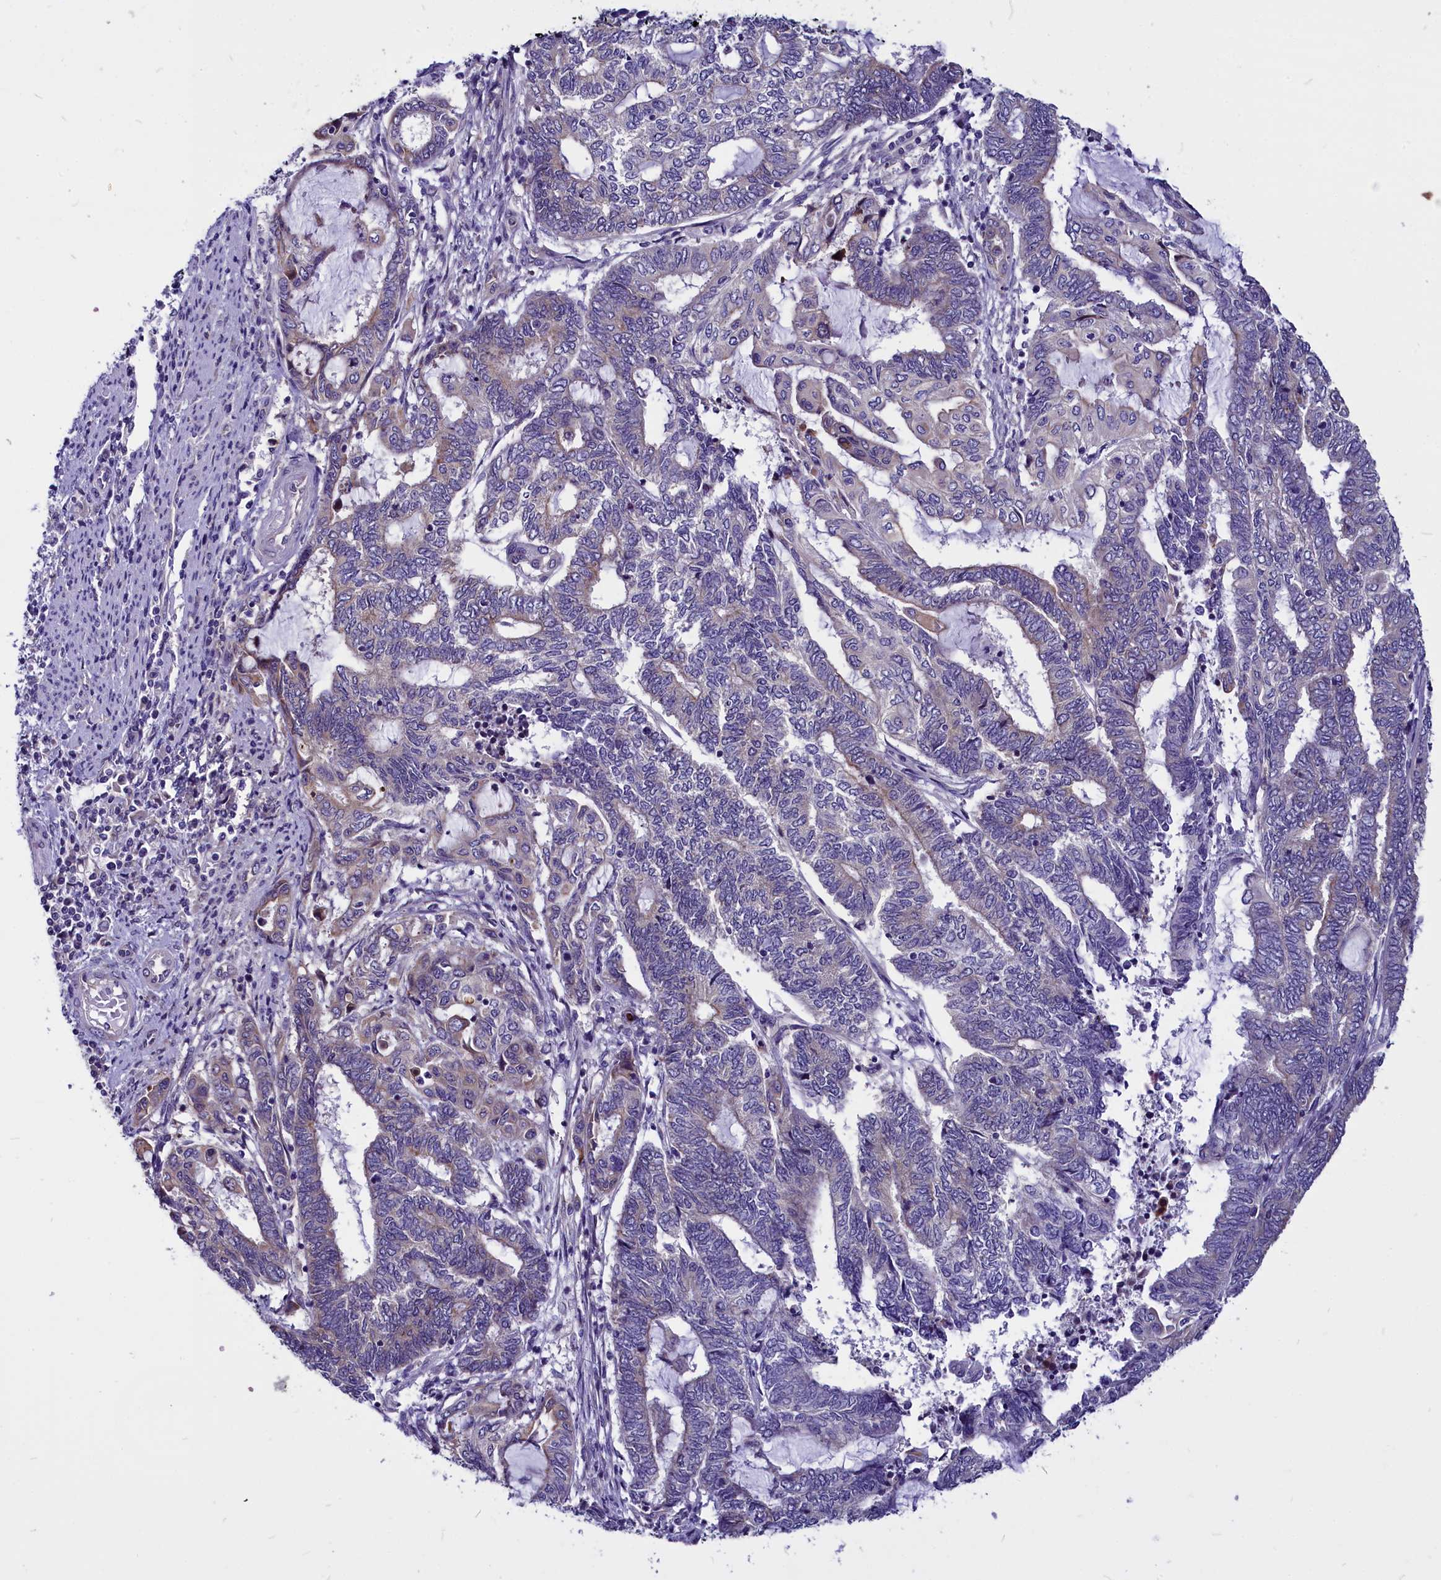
{"staining": {"intensity": "negative", "quantity": "none", "location": "none"}, "tissue": "endometrial cancer", "cell_type": "Tumor cells", "image_type": "cancer", "snomed": [{"axis": "morphology", "description": "Adenocarcinoma, NOS"}, {"axis": "topography", "description": "Uterus"}, {"axis": "topography", "description": "Endometrium"}], "caption": "High power microscopy histopathology image of an immunohistochemistry image of endometrial adenocarcinoma, revealing no significant expression in tumor cells.", "gene": "CEP170", "patient": {"sex": "female", "age": 70}}